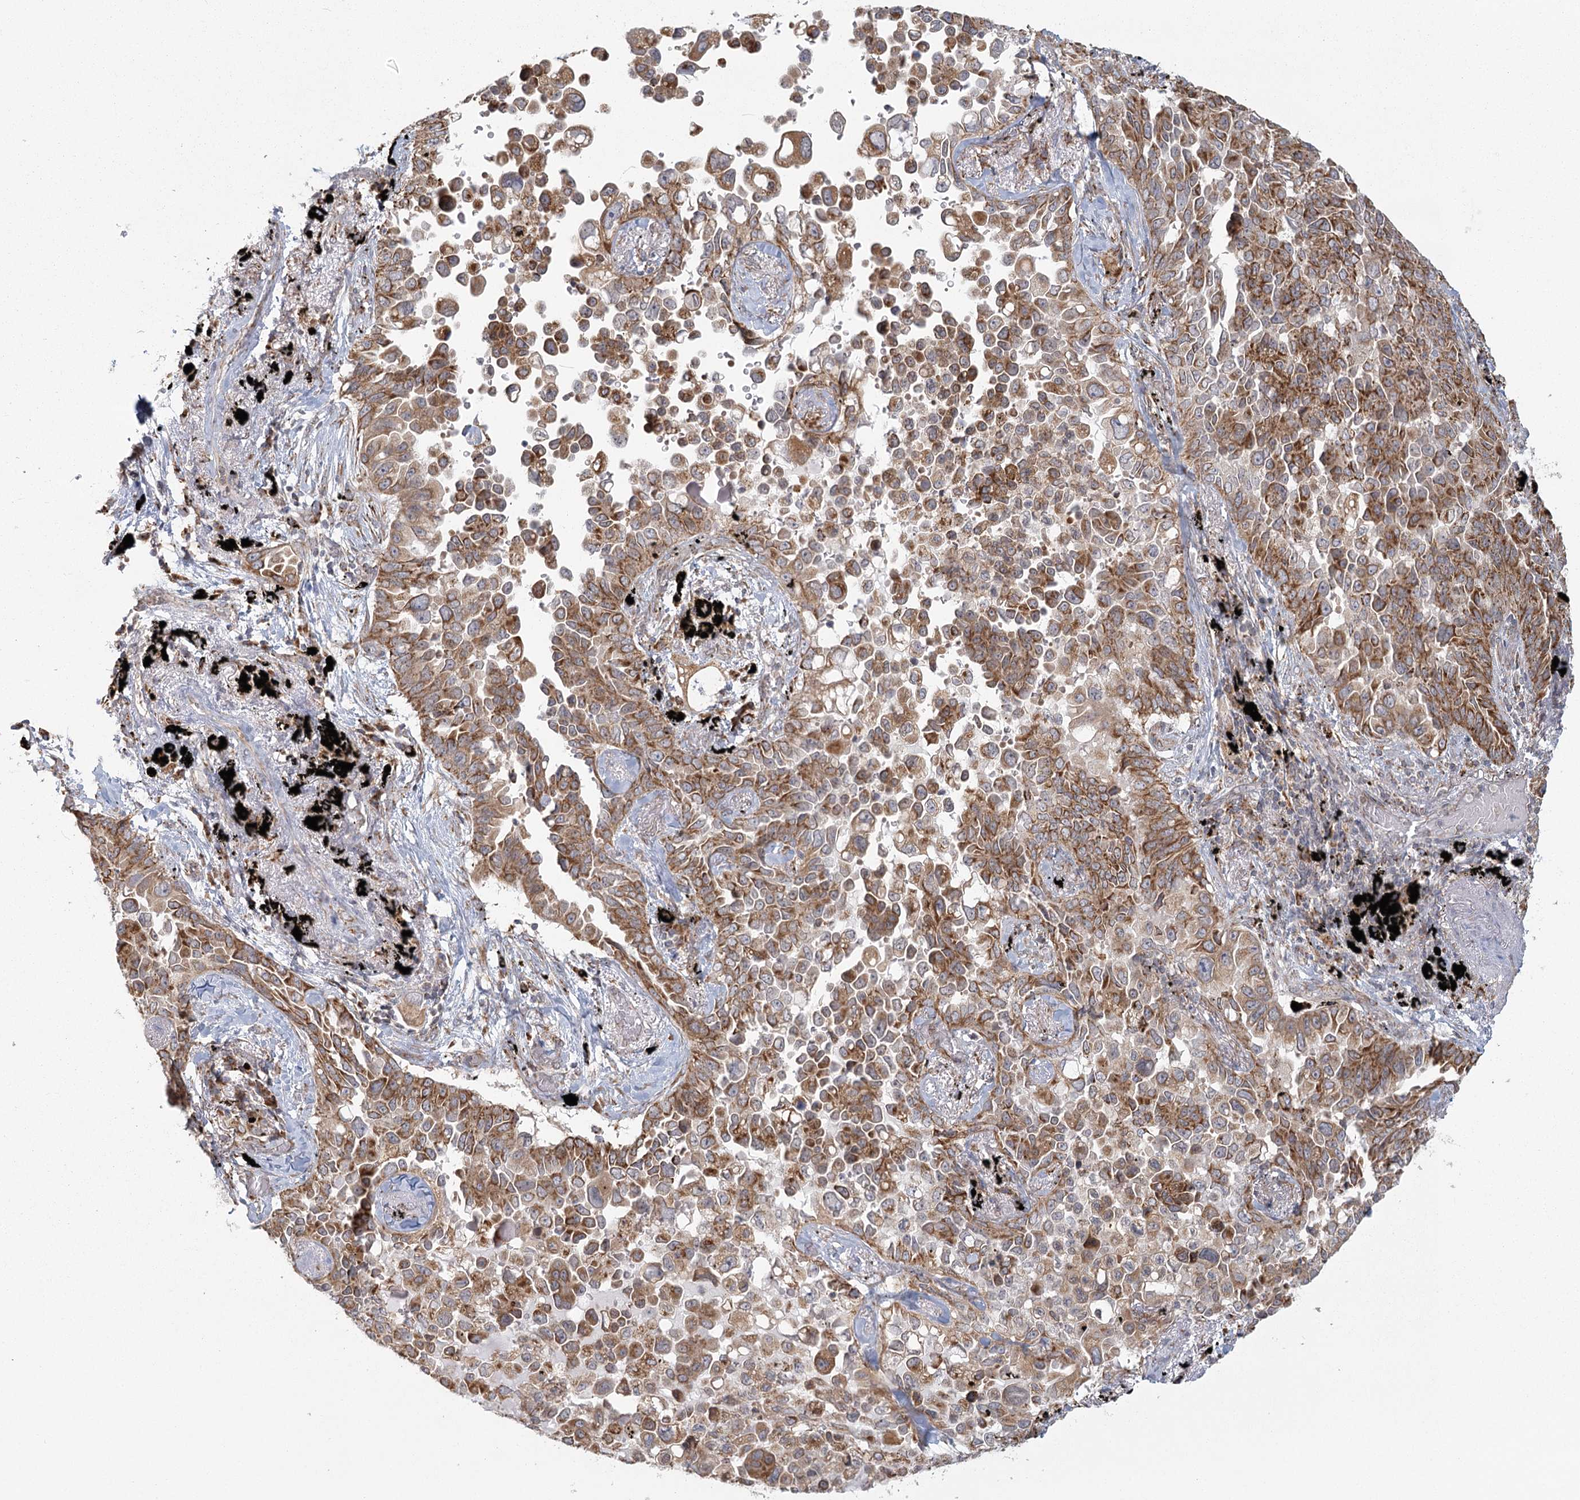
{"staining": {"intensity": "moderate", "quantity": ">75%", "location": "cytoplasmic/membranous"}, "tissue": "lung cancer", "cell_type": "Tumor cells", "image_type": "cancer", "snomed": [{"axis": "morphology", "description": "Adenocarcinoma, NOS"}, {"axis": "topography", "description": "Lung"}], "caption": "Protein analysis of lung adenocarcinoma tissue reveals moderate cytoplasmic/membranous expression in about >75% of tumor cells.", "gene": "LACTB", "patient": {"sex": "female", "age": 67}}